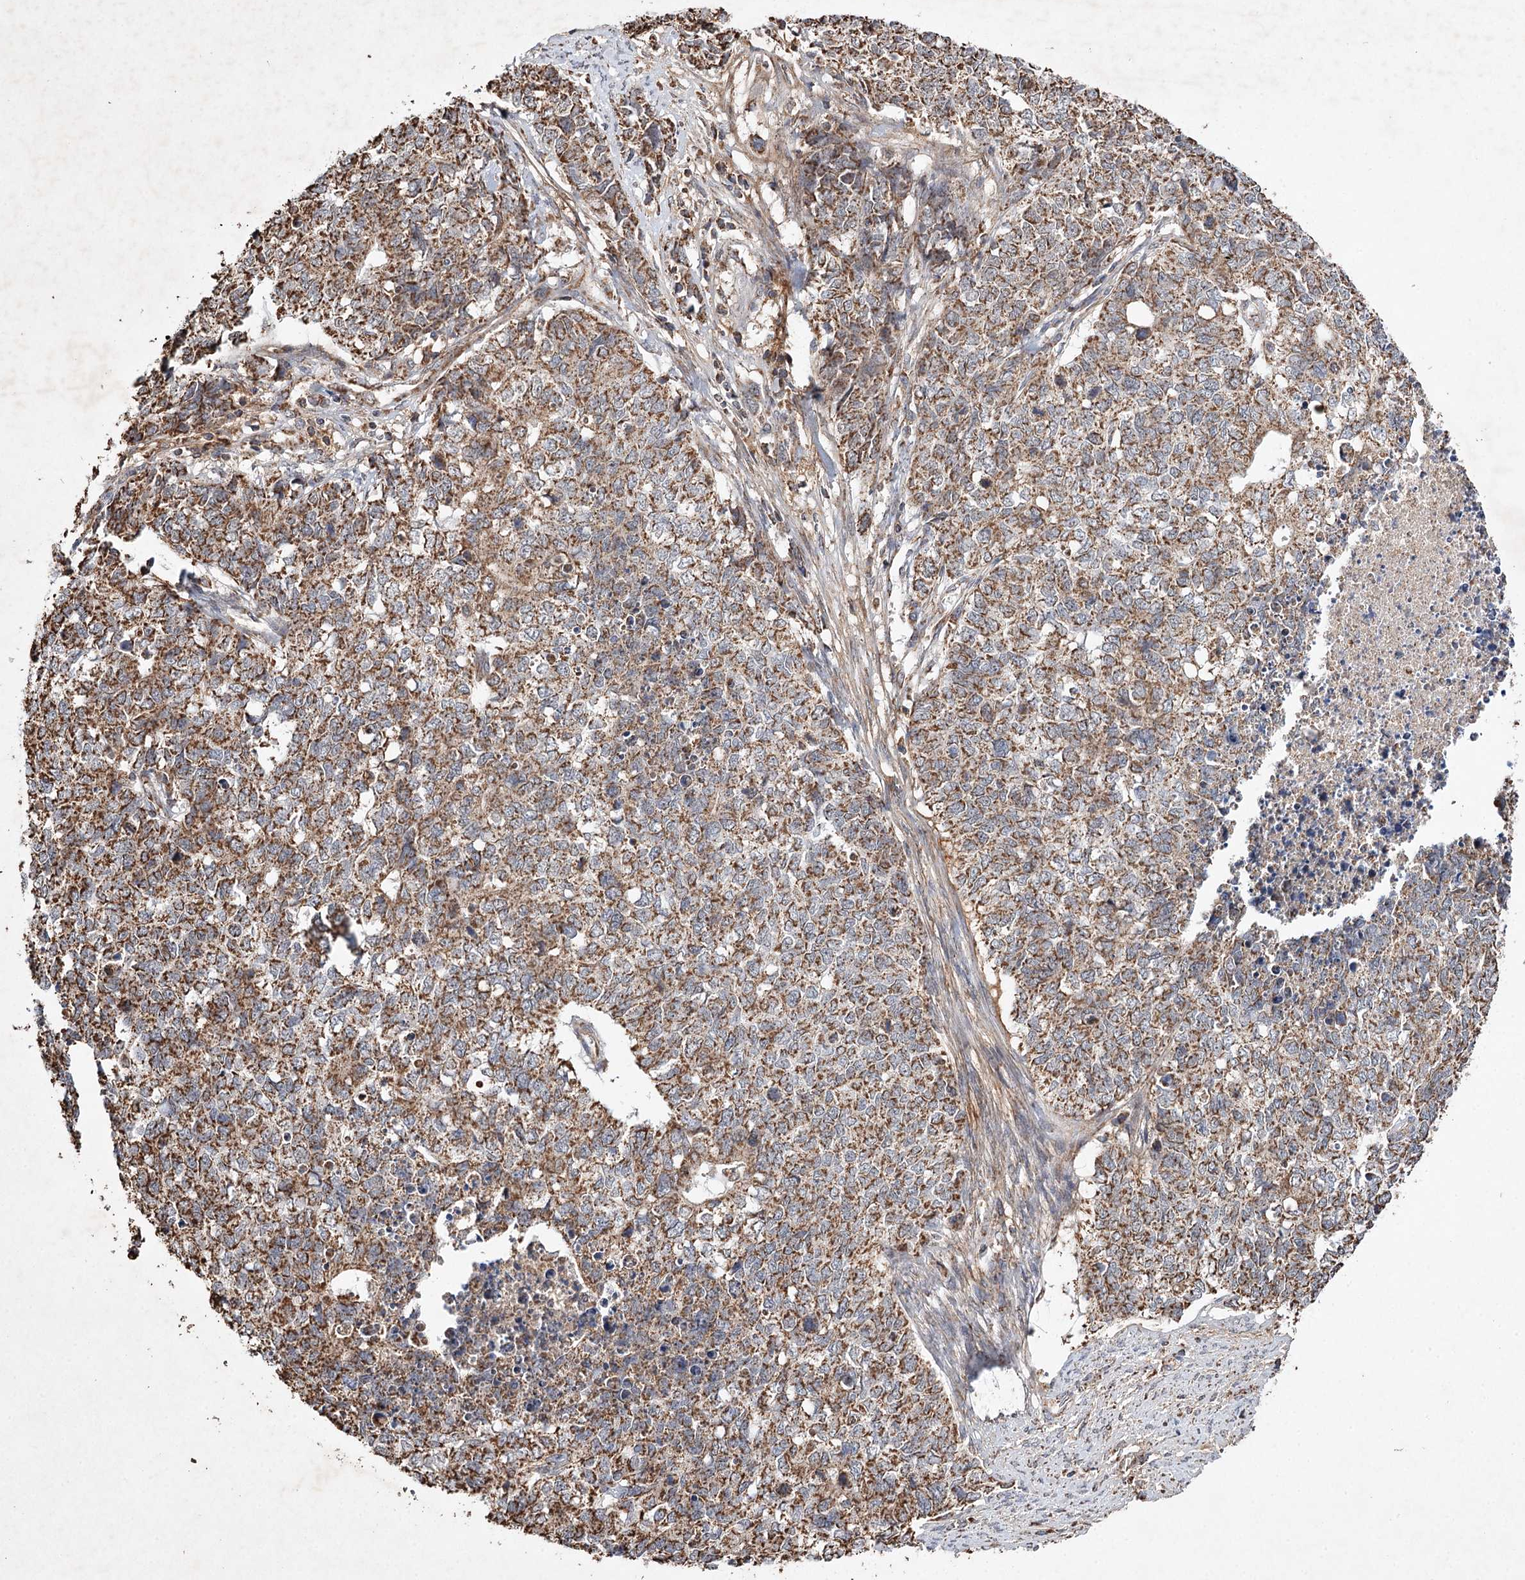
{"staining": {"intensity": "moderate", "quantity": ">75%", "location": "cytoplasmic/membranous"}, "tissue": "cervical cancer", "cell_type": "Tumor cells", "image_type": "cancer", "snomed": [{"axis": "morphology", "description": "Squamous cell carcinoma, NOS"}, {"axis": "topography", "description": "Cervix"}], "caption": "Immunohistochemical staining of cervical cancer reveals moderate cytoplasmic/membranous protein staining in about >75% of tumor cells.", "gene": "PIK3CB", "patient": {"sex": "female", "age": 63}}